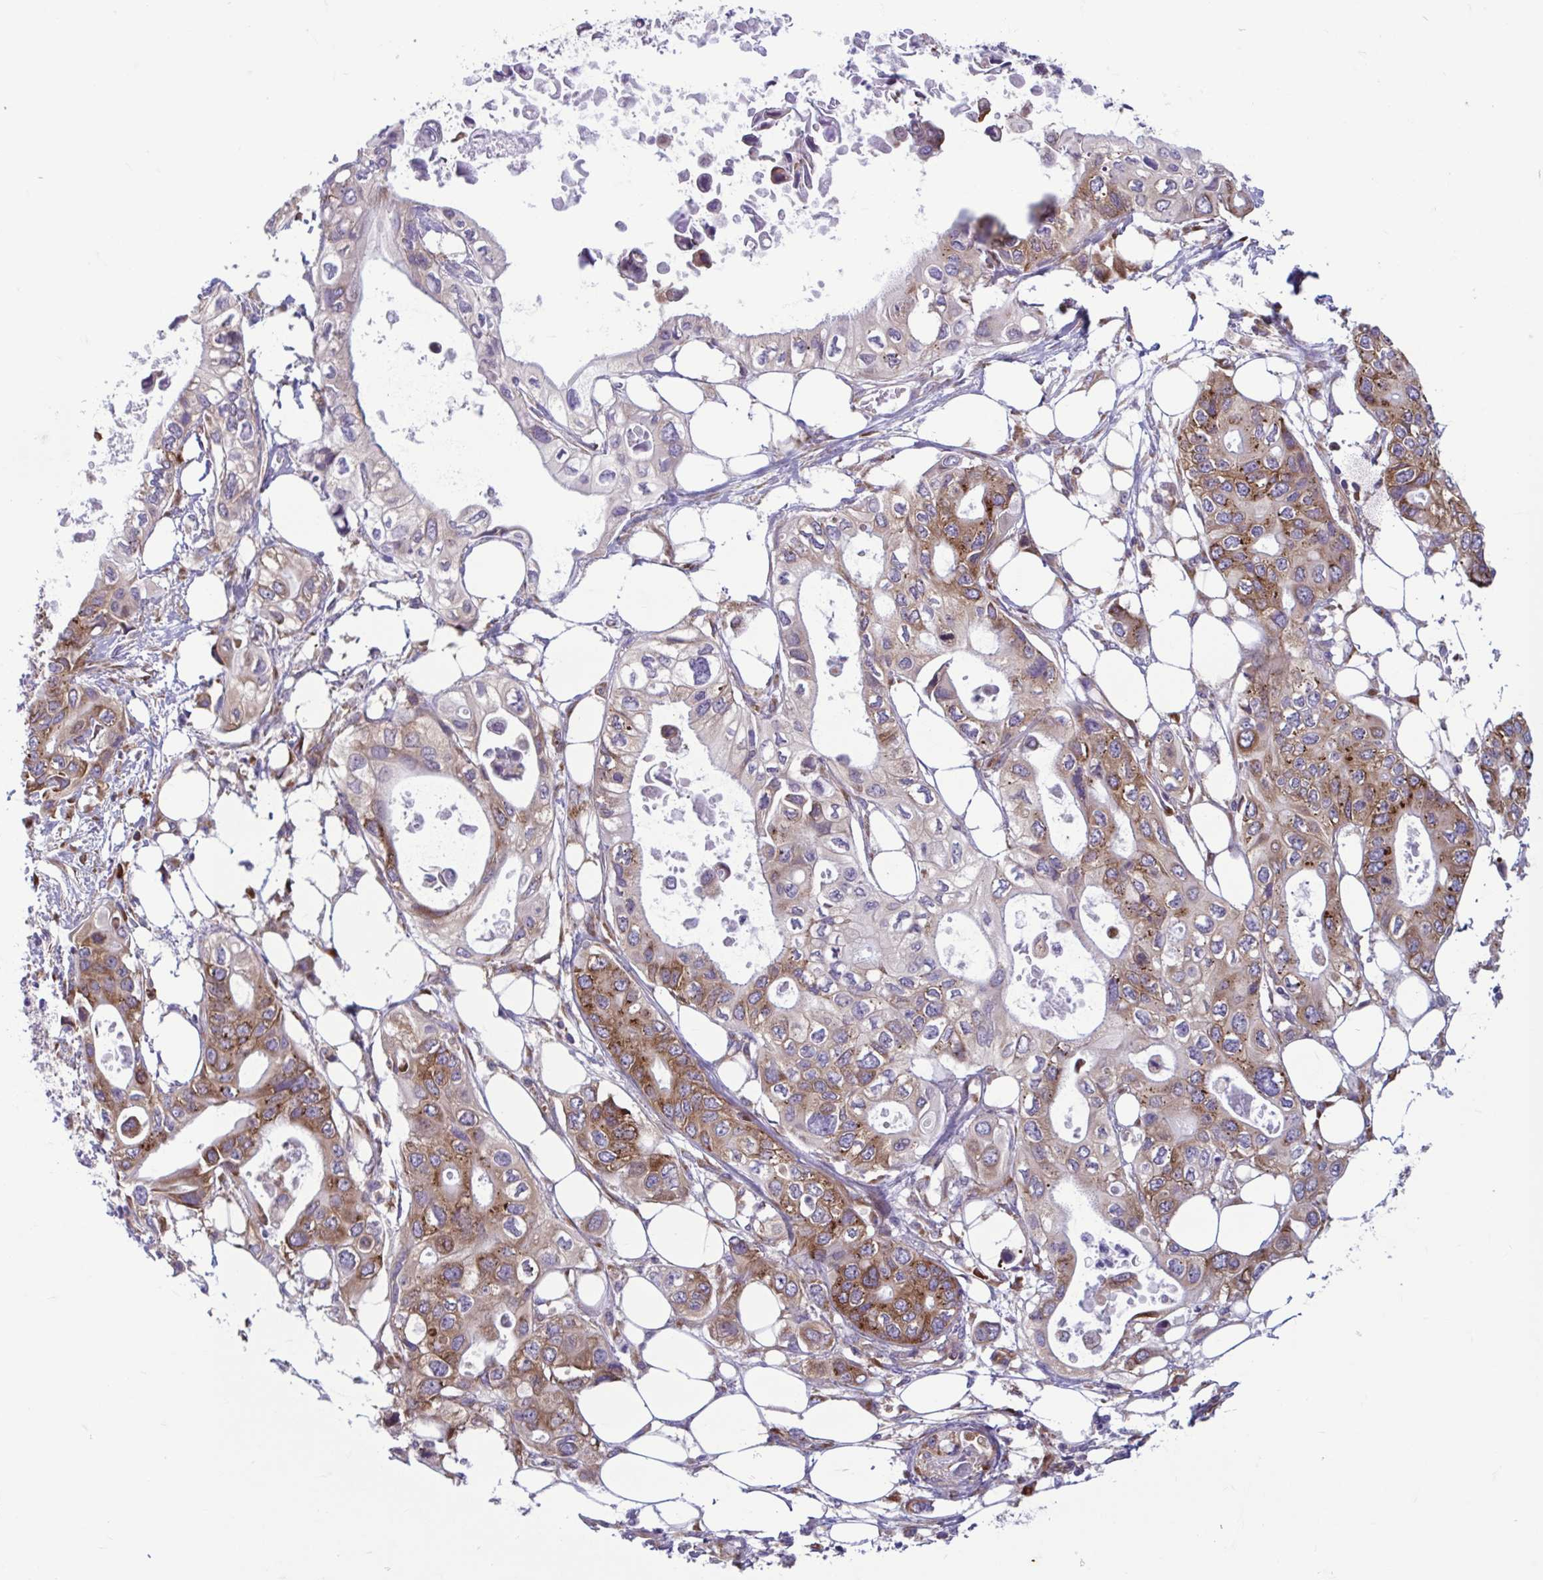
{"staining": {"intensity": "strong", "quantity": "25%-75%", "location": "cytoplasmic/membranous"}, "tissue": "pancreatic cancer", "cell_type": "Tumor cells", "image_type": "cancer", "snomed": [{"axis": "morphology", "description": "Adenocarcinoma, NOS"}, {"axis": "topography", "description": "Pancreas"}], "caption": "DAB immunohistochemical staining of human pancreatic adenocarcinoma exhibits strong cytoplasmic/membranous protein positivity in approximately 25%-75% of tumor cells. (IHC, brightfield microscopy, high magnification).", "gene": "RPS16", "patient": {"sex": "female", "age": 63}}